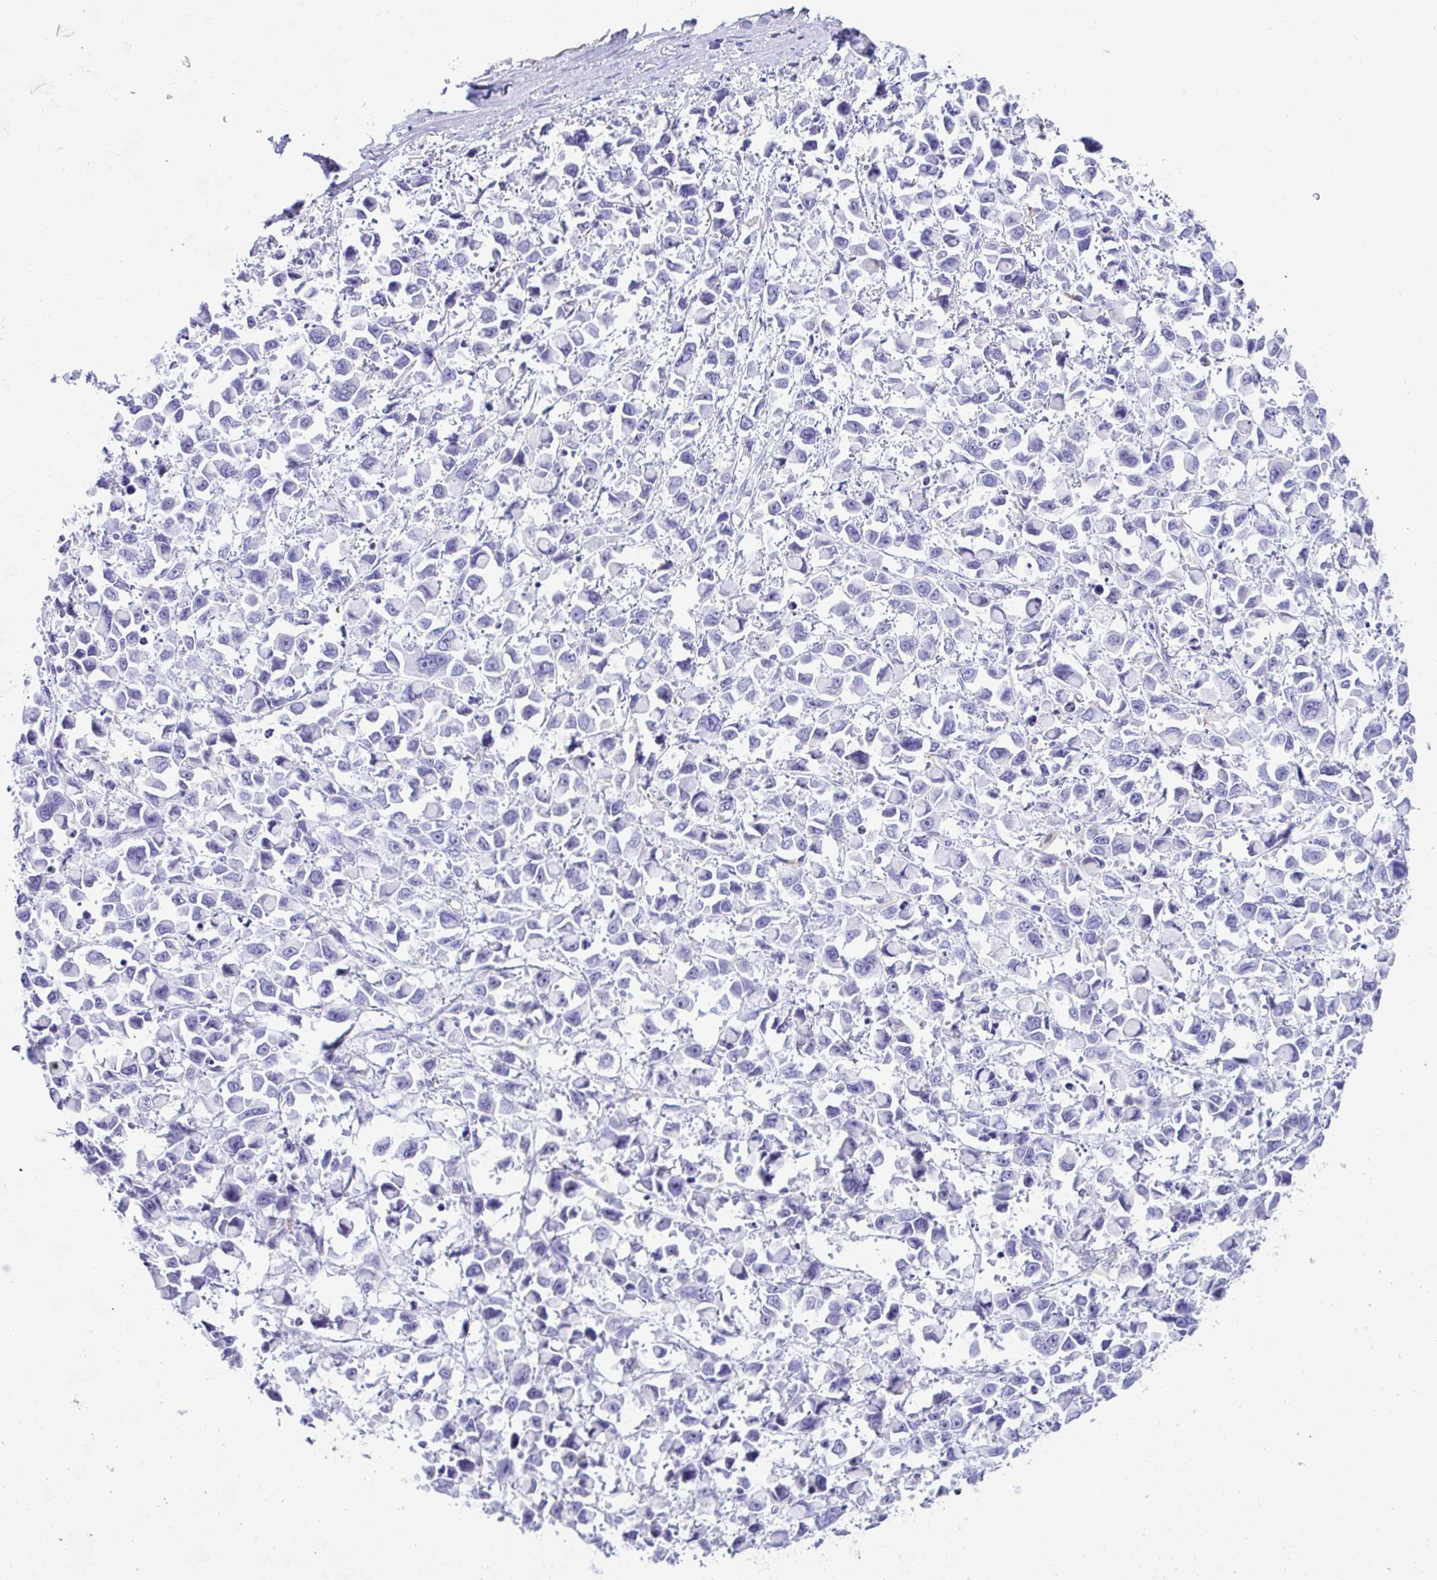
{"staining": {"intensity": "negative", "quantity": "none", "location": "none"}, "tissue": "stomach cancer", "cell_type": "Tumor cells", "image_type": "cancer", "snomed": [{"axis": "morphology", "description": "Adenocarcinoma, NOS"}, {"axis": "topography", "description": "Stomach"}], "caption": "This is a photomicrograph of immunohistochemistry (IHC) staining of stomach cancer (adenocarcinoma), which shows no expression in tumor cells.", "gene": "NDUFAF8", "patient": {"sex": "female", "age": 81}}